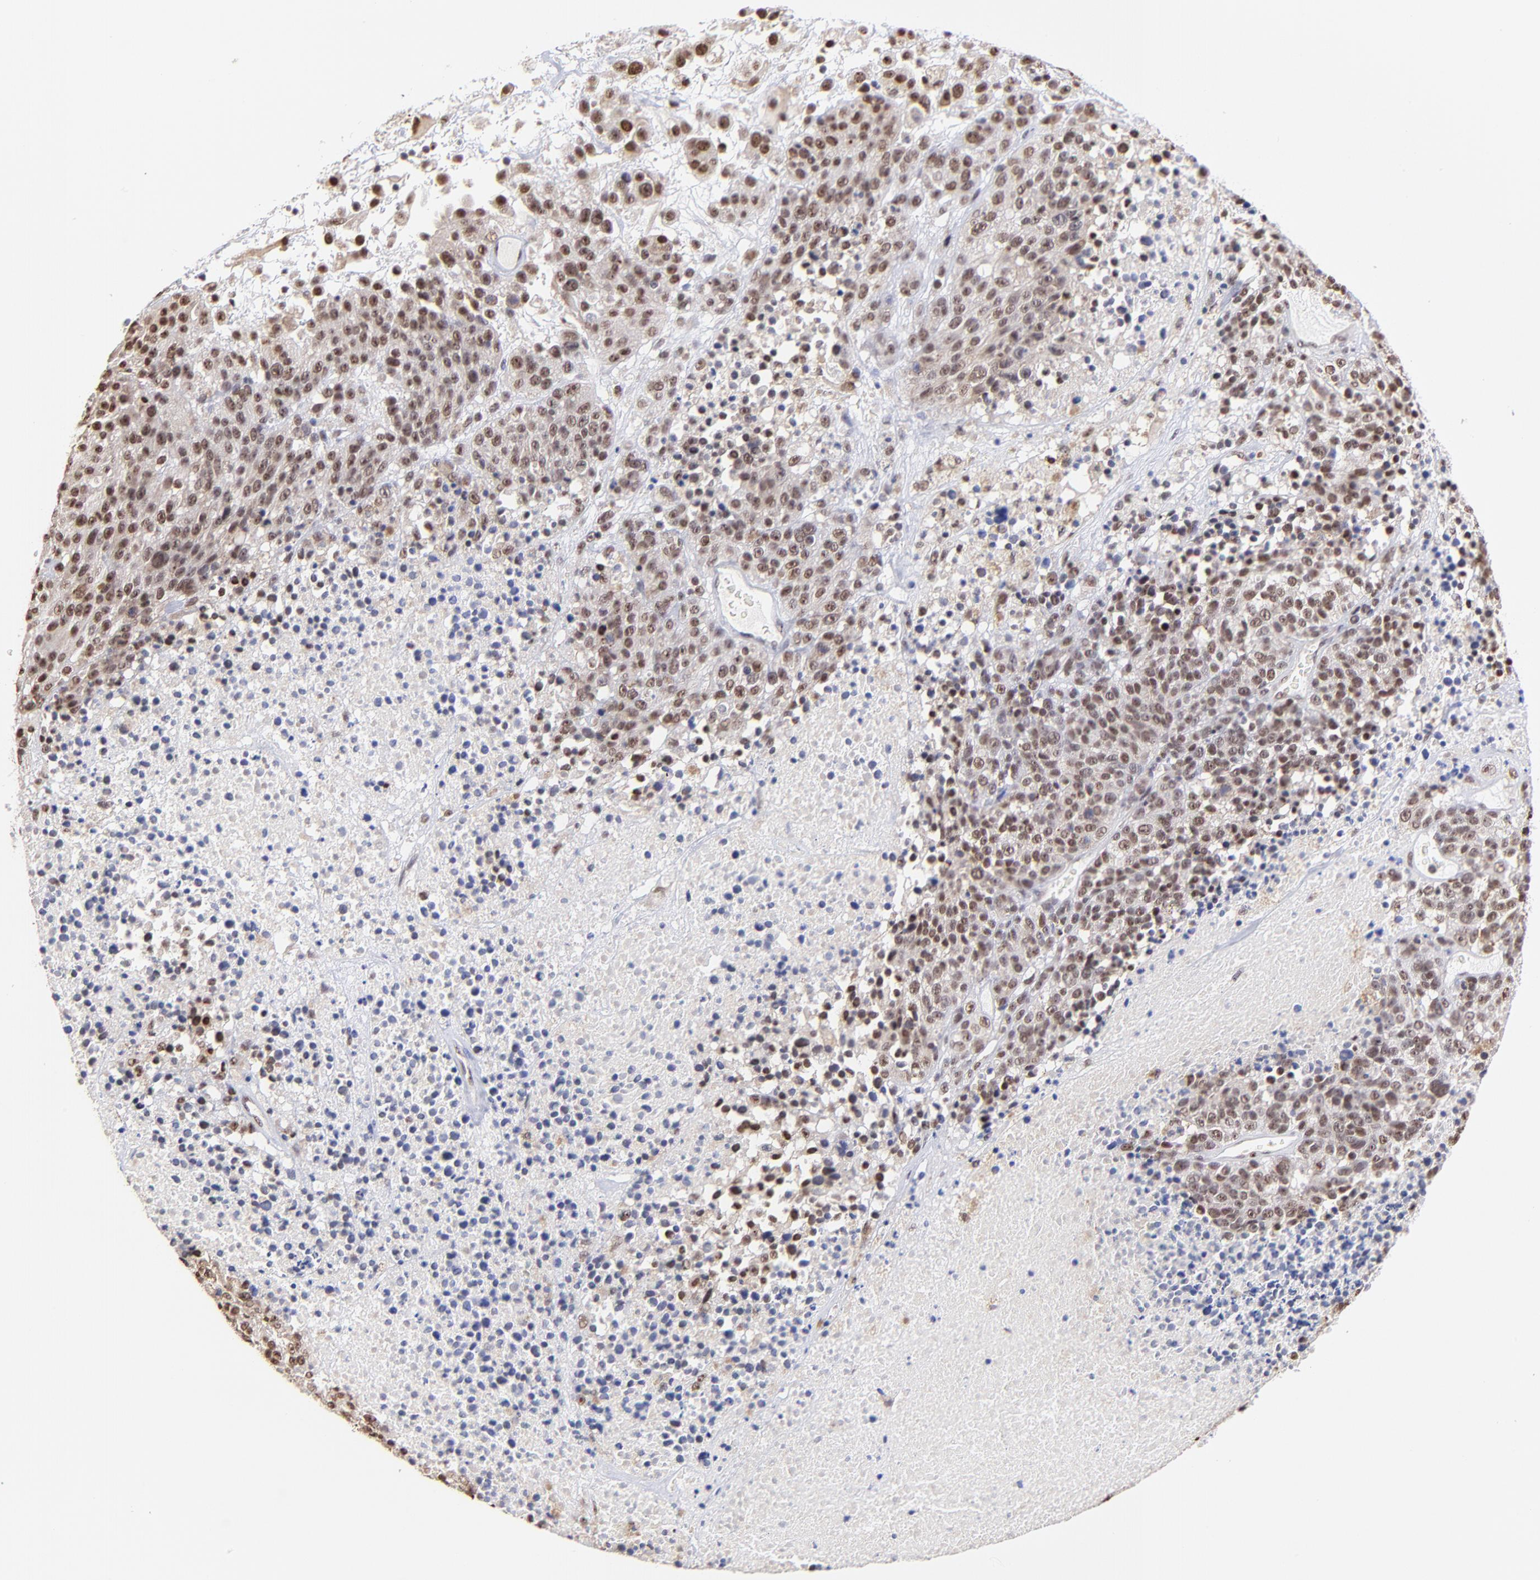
{"staining": {"intensity": "weak", "quantity": "25%-75%", "location": "nuclear"}, "tissue": "melanoma", "cell_type": "Tumor cells", "image_type": "cancer", "snomed": [{"axis": "morphology", "description": "Malignant melanoma, Metastatic site"}, {"axis": "topography", "description": "Cerebral cortex"}], "caption": "Immunohistochemical staining of human malignant melanoma (metastatic site) reveals low levels of weak nuclear staining in approximately 25%-75% of tumor cells.", "gene": "ZNF670", "patient": {"sex": "female", "age": 52}}